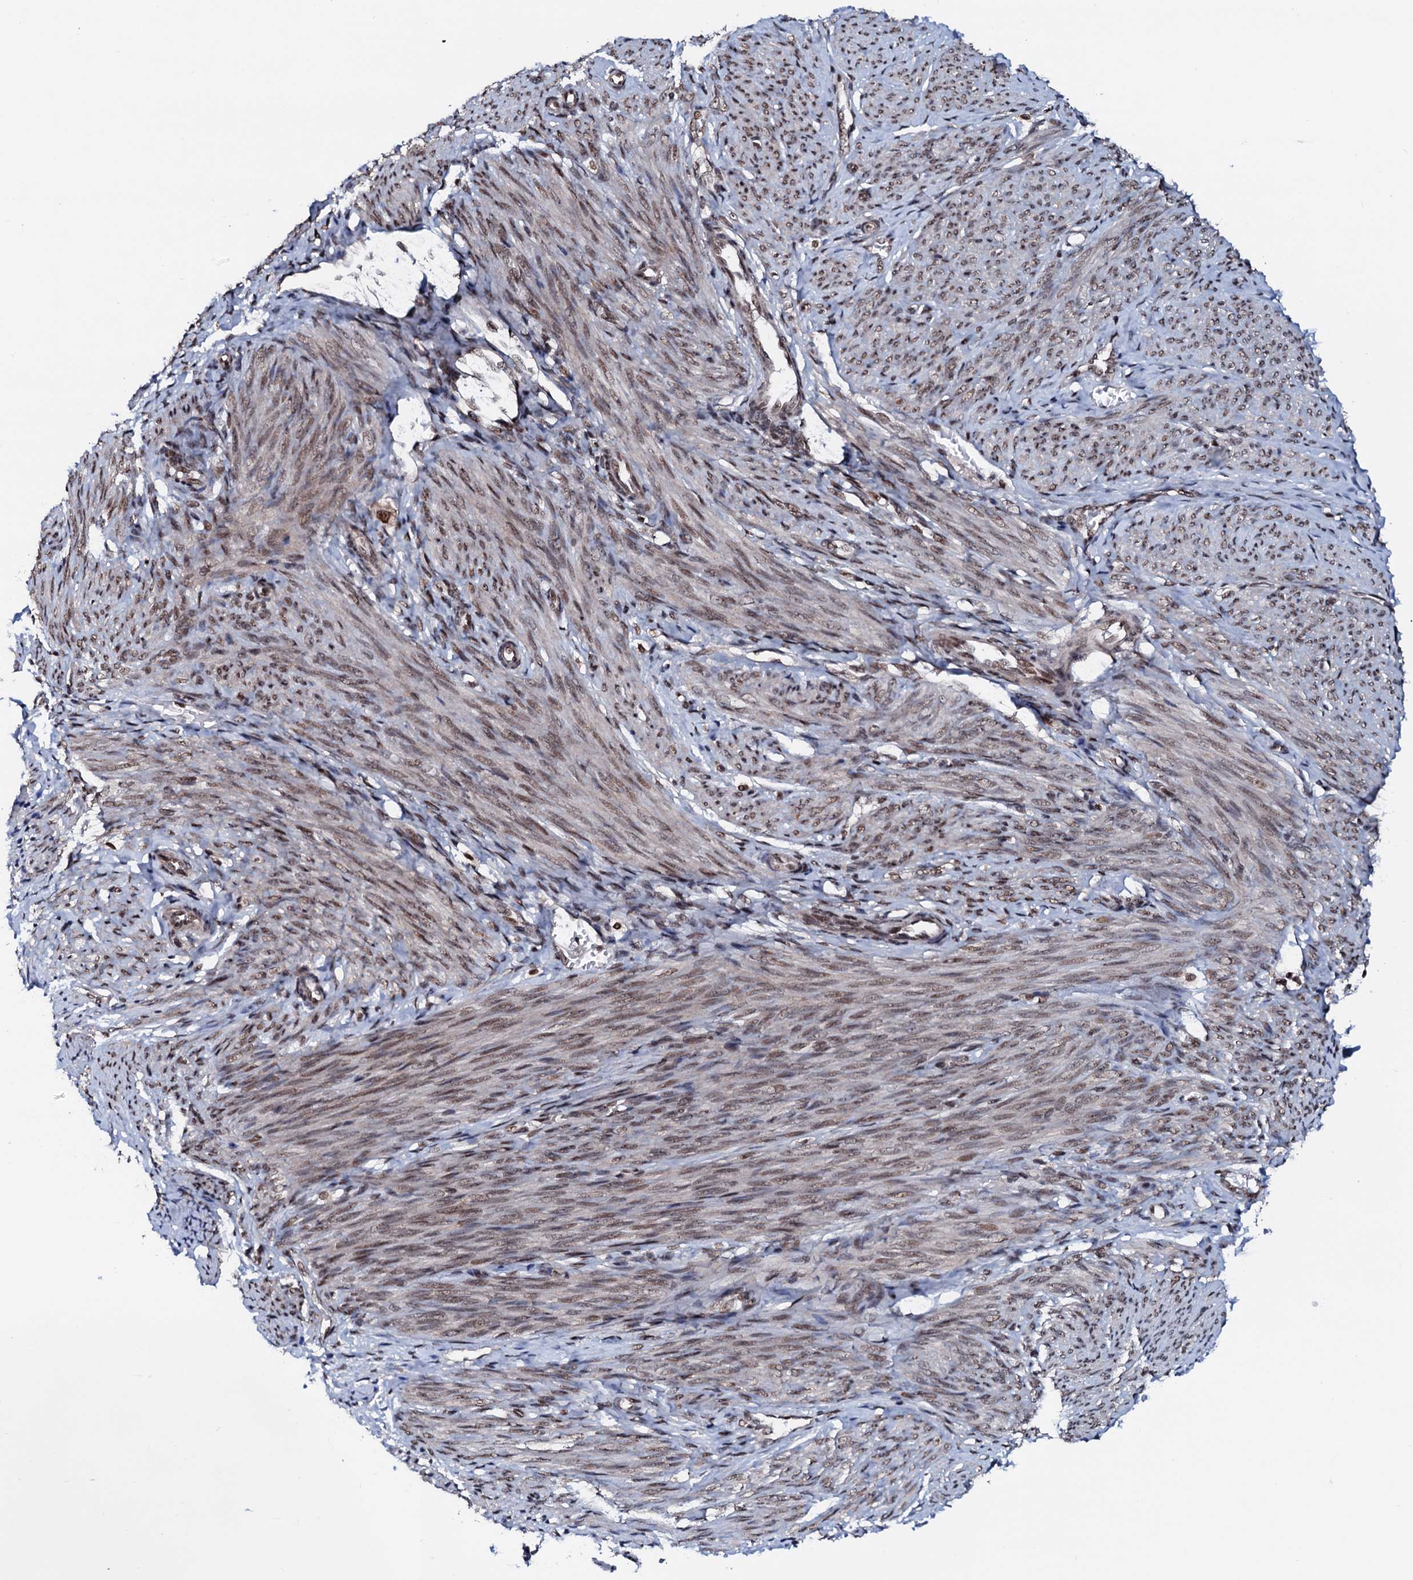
{"staining": {"intensity": "moderate", "quantity": "25%-75%", "location": "nuclear"}, "tissue": "endometrium", "cell_type": "Cells in endometrial stroma", "image_type": "normal", "snomed": [{"axis": "morphology", "description": "Normal tissue, NOS"}, {"axis": "topography", "description": "Endometrium"}], "caption": "This photomicrograph displays unremarkable endometrium stained with immunohistochemistry (IHC) to label a protein in brown. The nuclear of cells in endometrial stroma show moderate positivity for the protein. Nuclei are counter-stained blue.", "gene": "PRPF18", "patient": {"sex": "female", "age": 72}}